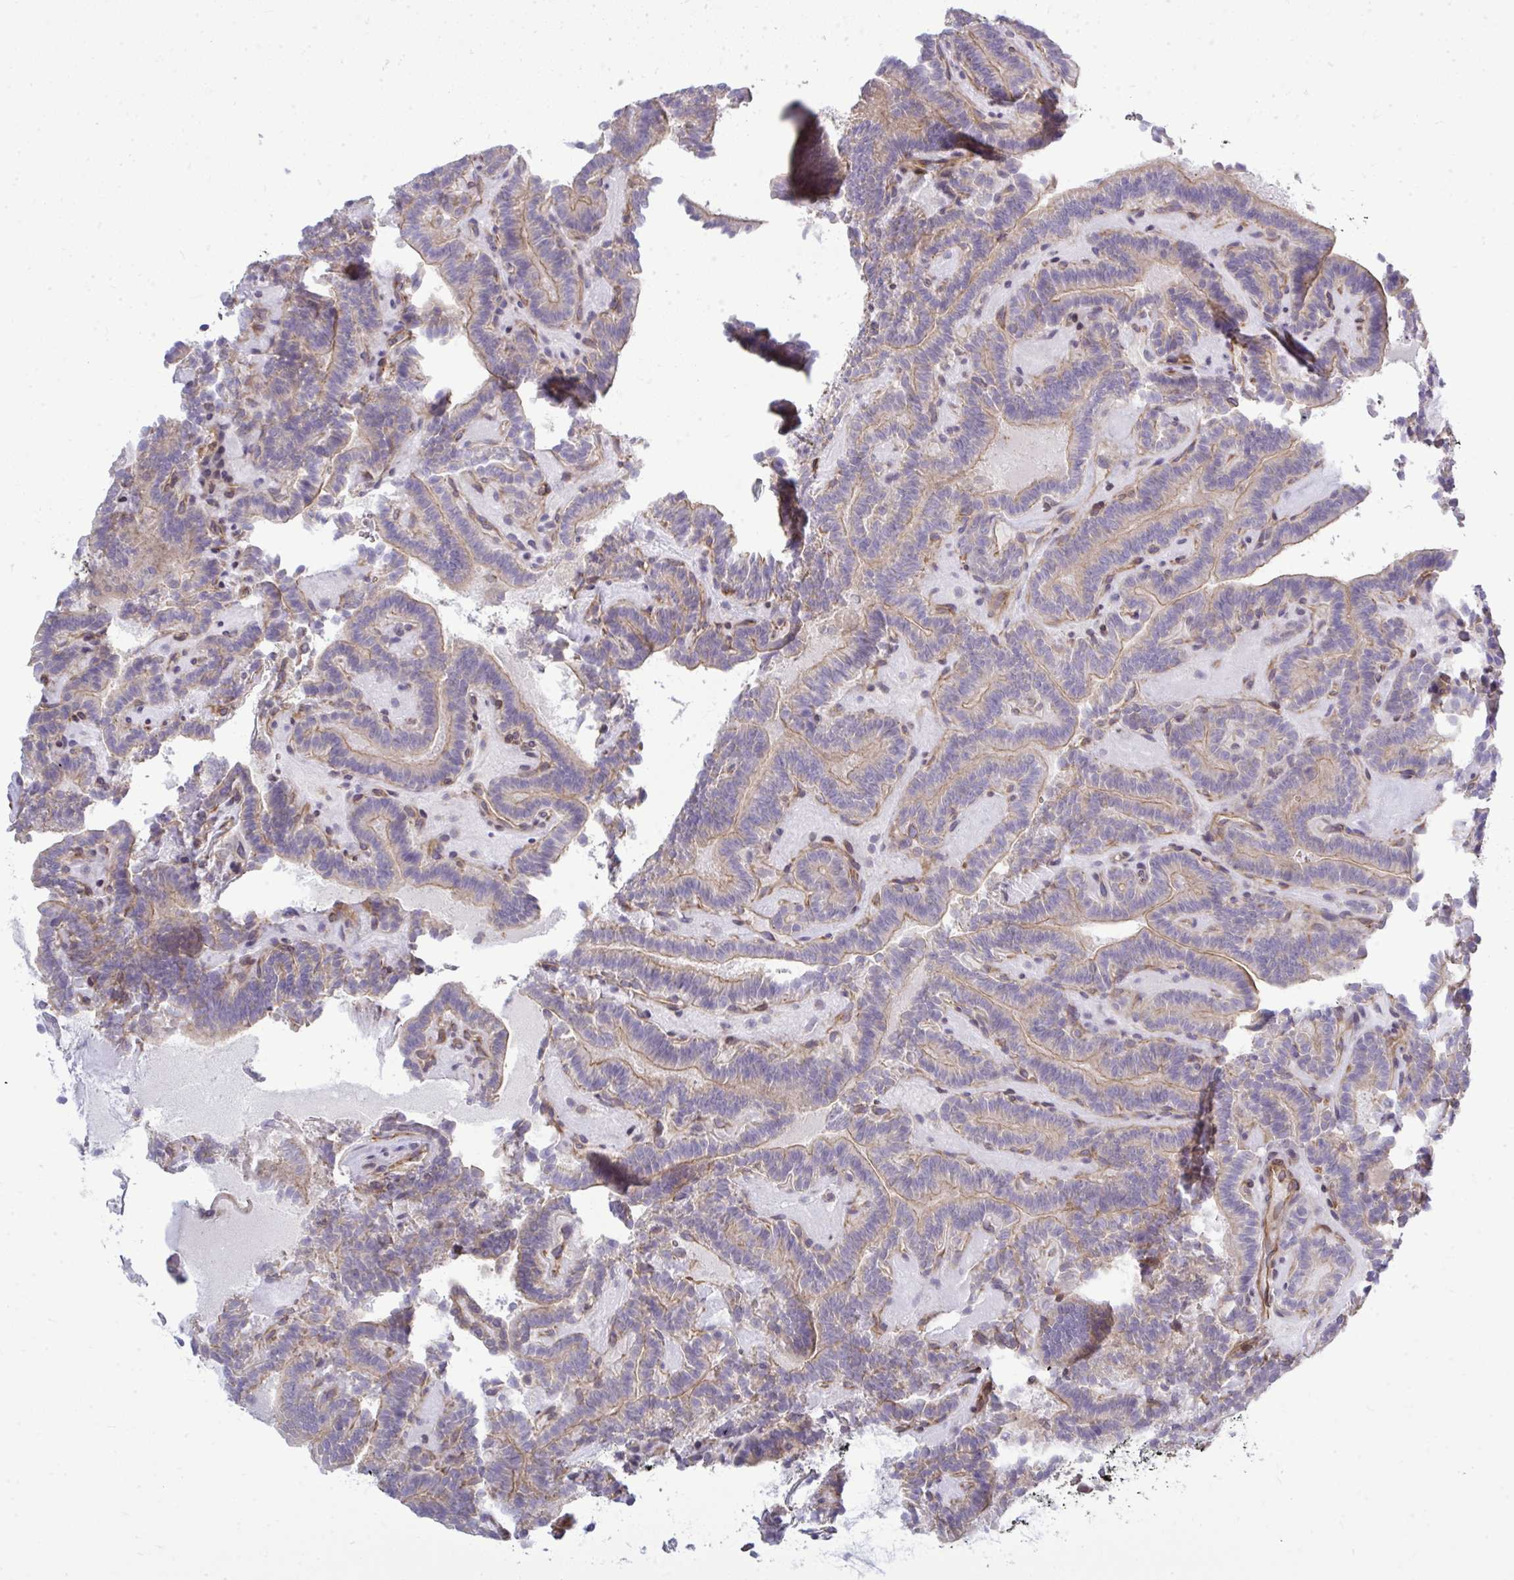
{"staining": {"intensity": "weak", "quantity": ">75%", "location": "cytoplasmic/membranous"}, "tissue": "thyroid cancer", "cell_type": "Tumor cells", "image_type": "cancer", "snomed": [{"axis": "morphology", "description": "Papillary adenocarcinoma, NOS"}, {"axis": "topography", "description": "Thyroid gland"}], "caption": "Tumor cells display low levels of weak cytoplasmic/membranous staining in approximately >75% of cells in thyroid cancer.", "gene": "FUT10", "patient": {"sex": "female", "age": 21}}